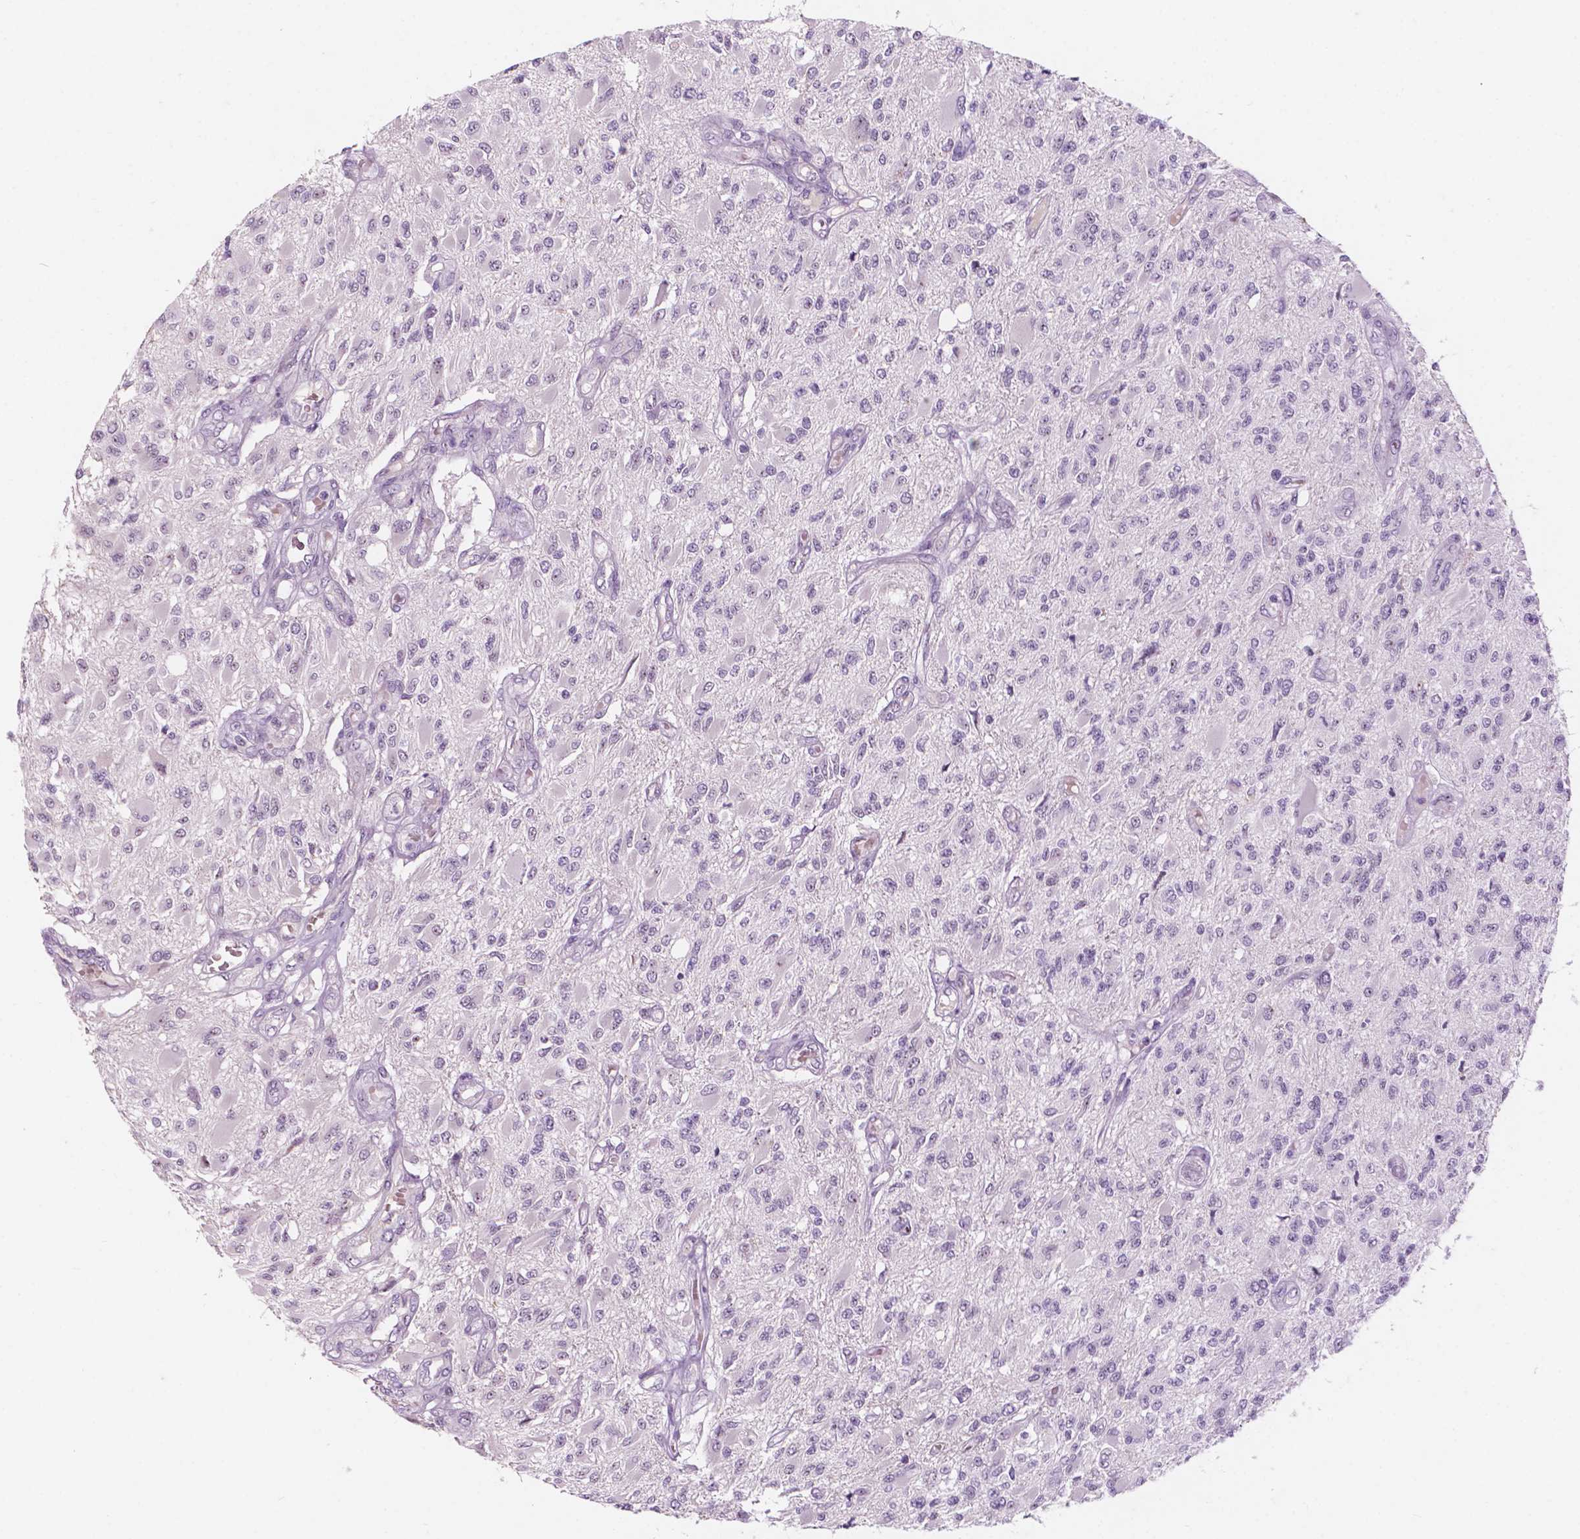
{"staining": {"intensity": "negative", "quantity": "none", "location": "none"}, "tissue": "glioma", "cell_type": "Tumor cells", "image_type": "cancer", "snomed": [{"axis": "morphology", "description": "Glioma, malignant, High grade"}, {"axis": "topography", "description": "Brain"}], "caption": "Tumor cells are negative for protein expression in human malignant high-grade glioma.", "gene": "ZNF853", "patient": {"sex": "female", "age": 63}}